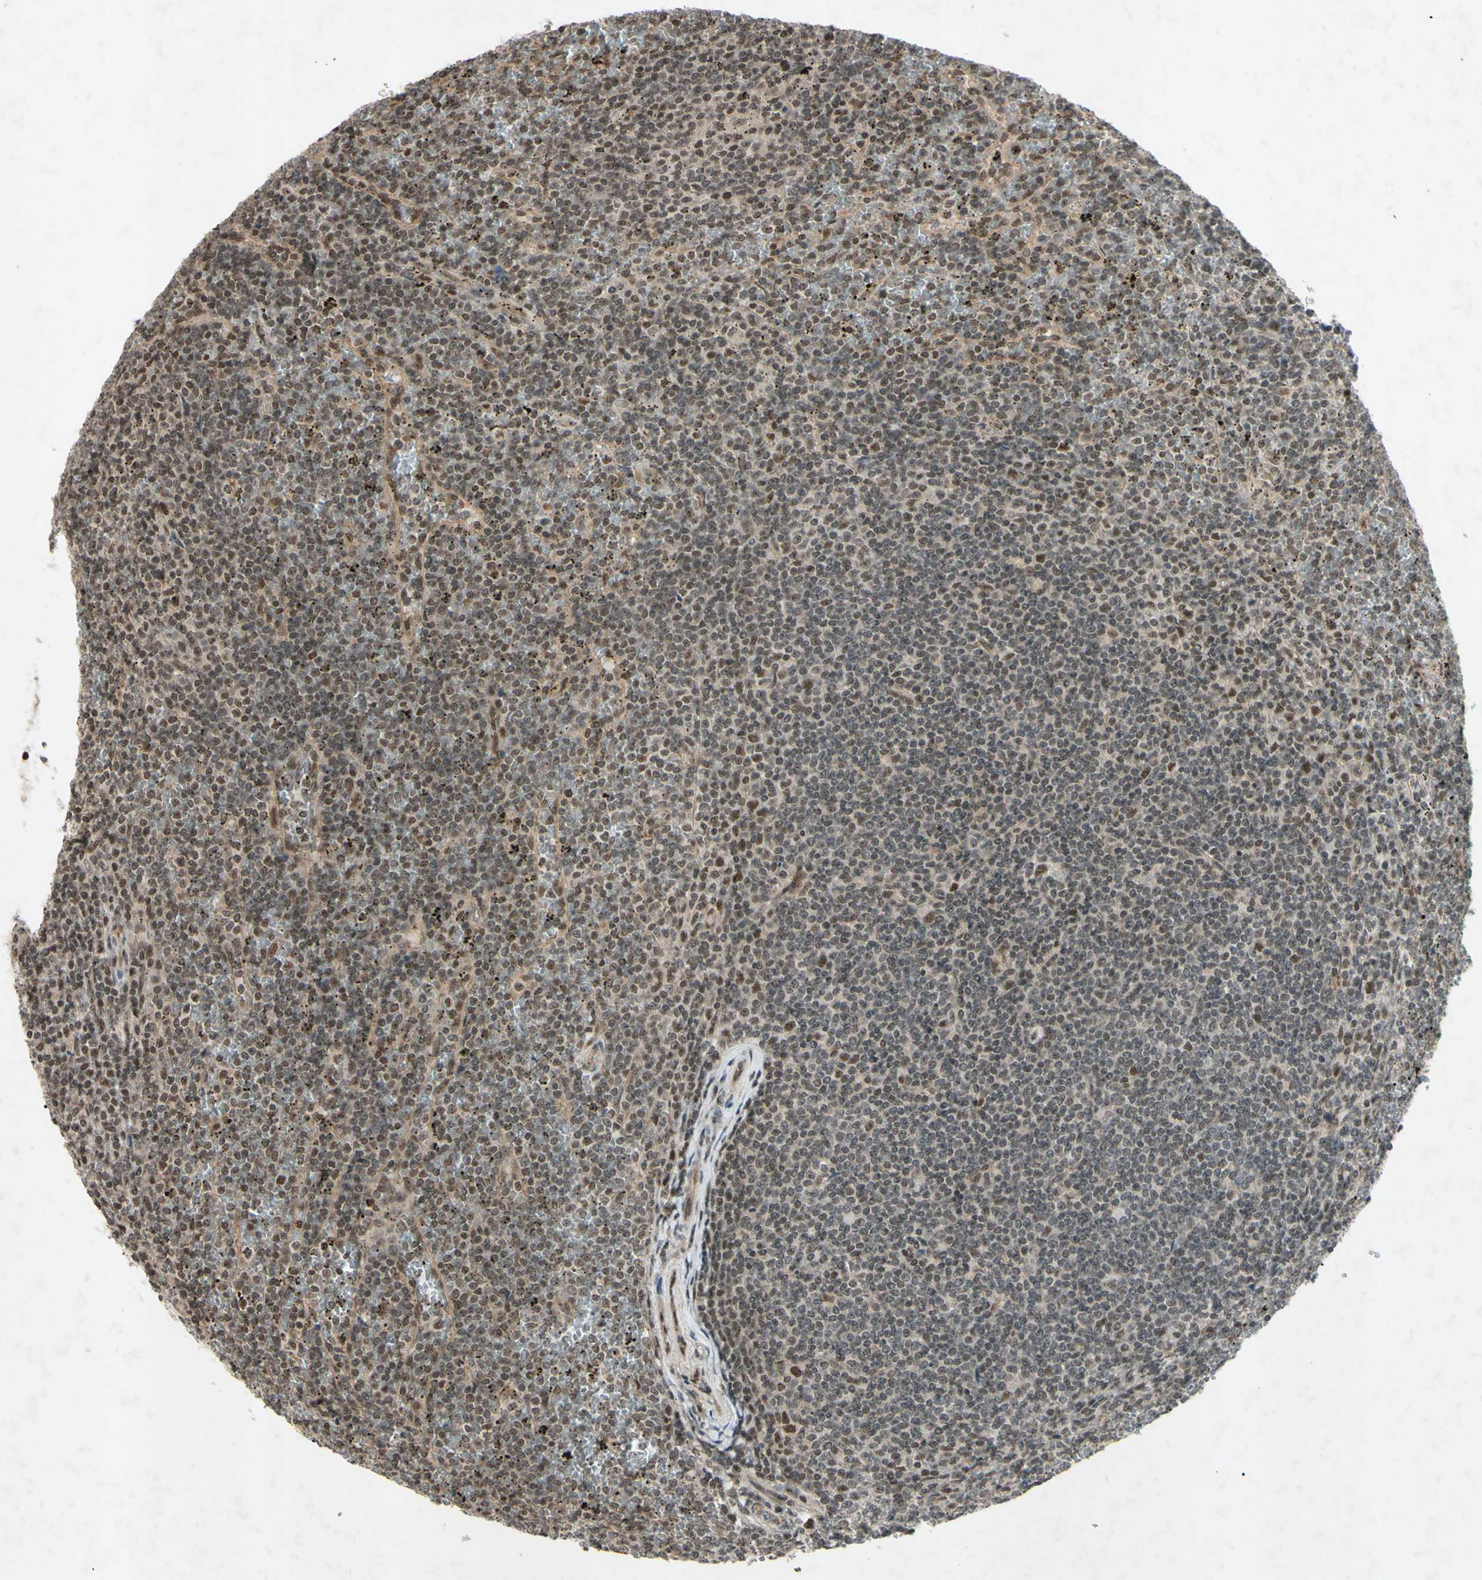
{"staining": {"intensity": "weak", "quantity": ">75%", "location": "nuclear"}, "tissue": "lymphoma", "cell_type": "Tumor cells", "image_type": "cancer", "snomed": [{"axis": "morphology", "description": "Malignant lymphoma, non-Hodgkin's type, Low grade"}, {"axis": "topography", "description": "Spleen"}], "caption": "A brown stain shows weak nuclear positivity of a protein in human lymphoma tumor cells.", "gene": "SNW1", "patient": {"sex": "female", "age": 19}}